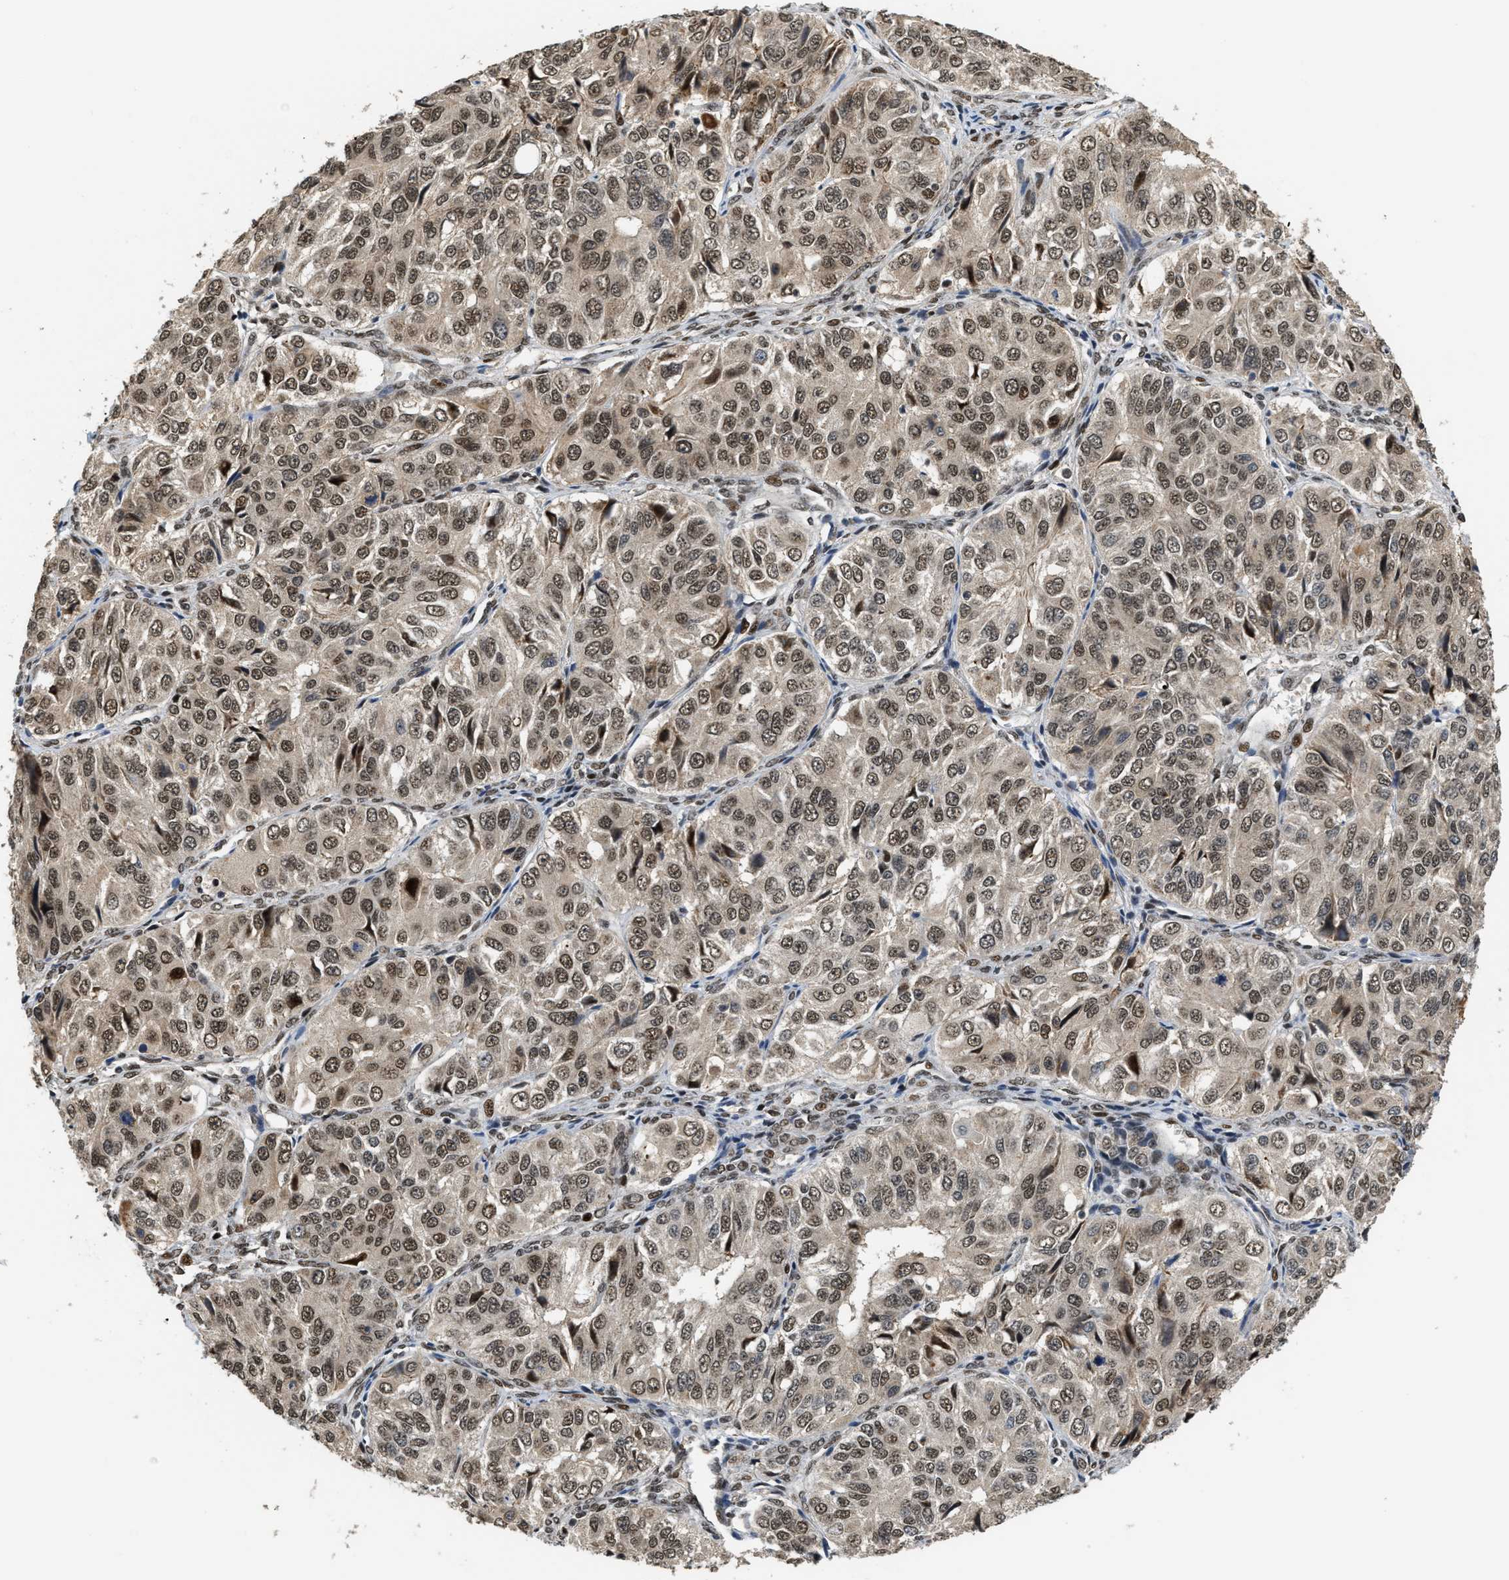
{"staining": {"intensity": "moderate", "quantity": ">75%", "location": "nuclear"}, "tissue": "ovarian cancer", "cell_type": "Tumor cells", "image_type": "cancer", "snomed": [{"axis": "morphology", "description": "Carcinoma, endometroid"}, {"axis": "topography", "description": "Ovary"}], "caption": "A medium amount of moderate nuclear expression is present in about >75% of tumor cells in ovarian cancer tissue.", "gene": "SERTAD2", "patient": {"sex": "female", "age": 51}}